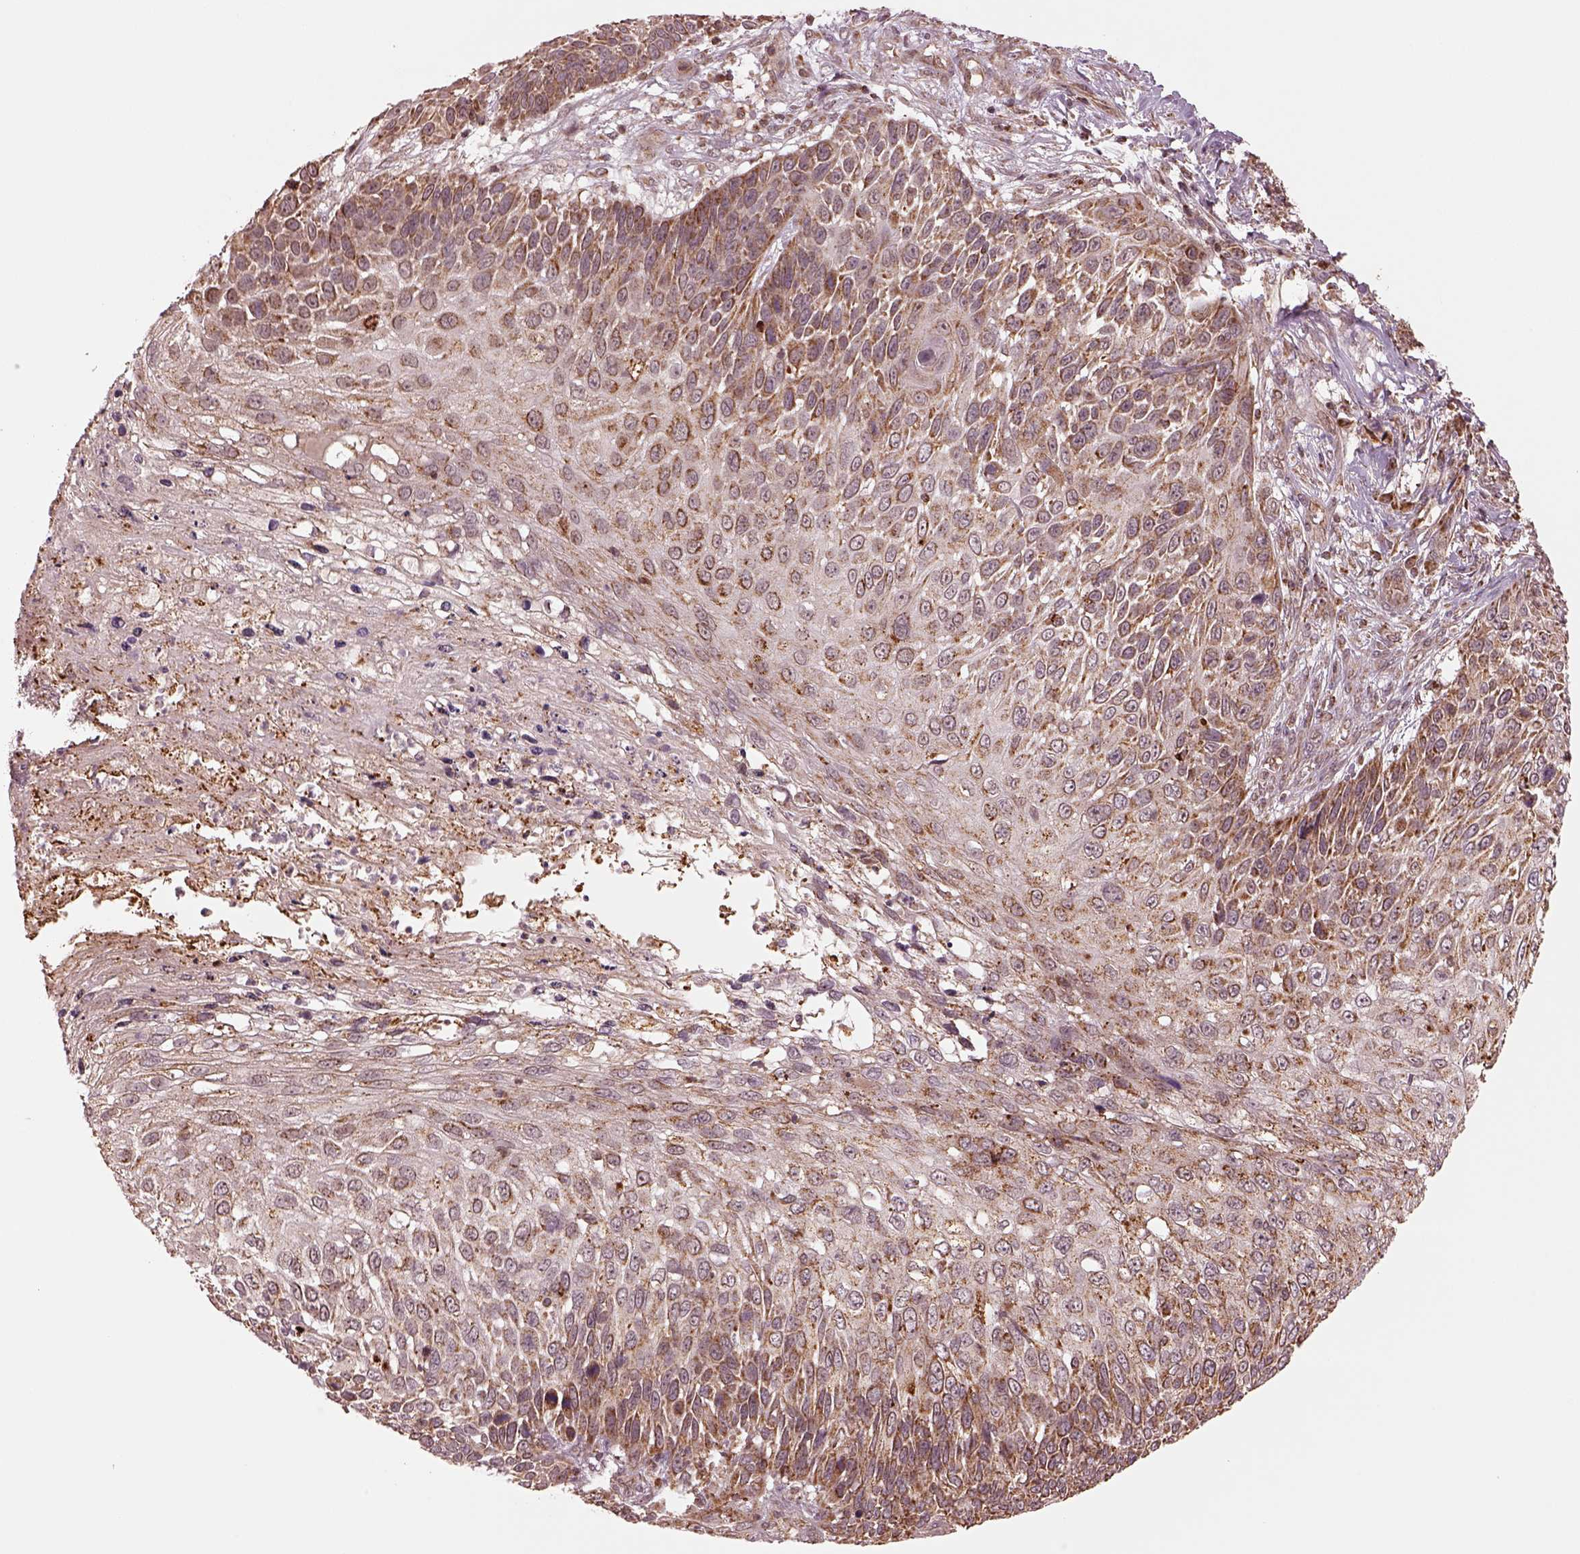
{"staining": {"intensity": "moderate", "quantity": ">75%", "location": "cytoplasmic/membranous"}, "tissue": "skin cancer", "cell_type": "Tumor cells", "image_type": "cancer", "snomed": [{"axis": "morphology", "description": "Squamous cell carcinoma, NOS"}, {"axis": "topography", "description": "Skin"}], "caption": "Human skin squamous cell carcinoma stained with a brown dye reveals moderate cytoplasmic/membranous positive positivity in about >75% of tumor cells.", "gene": "SEL1L3", "patient": {"sex": "male", "age": 92}}